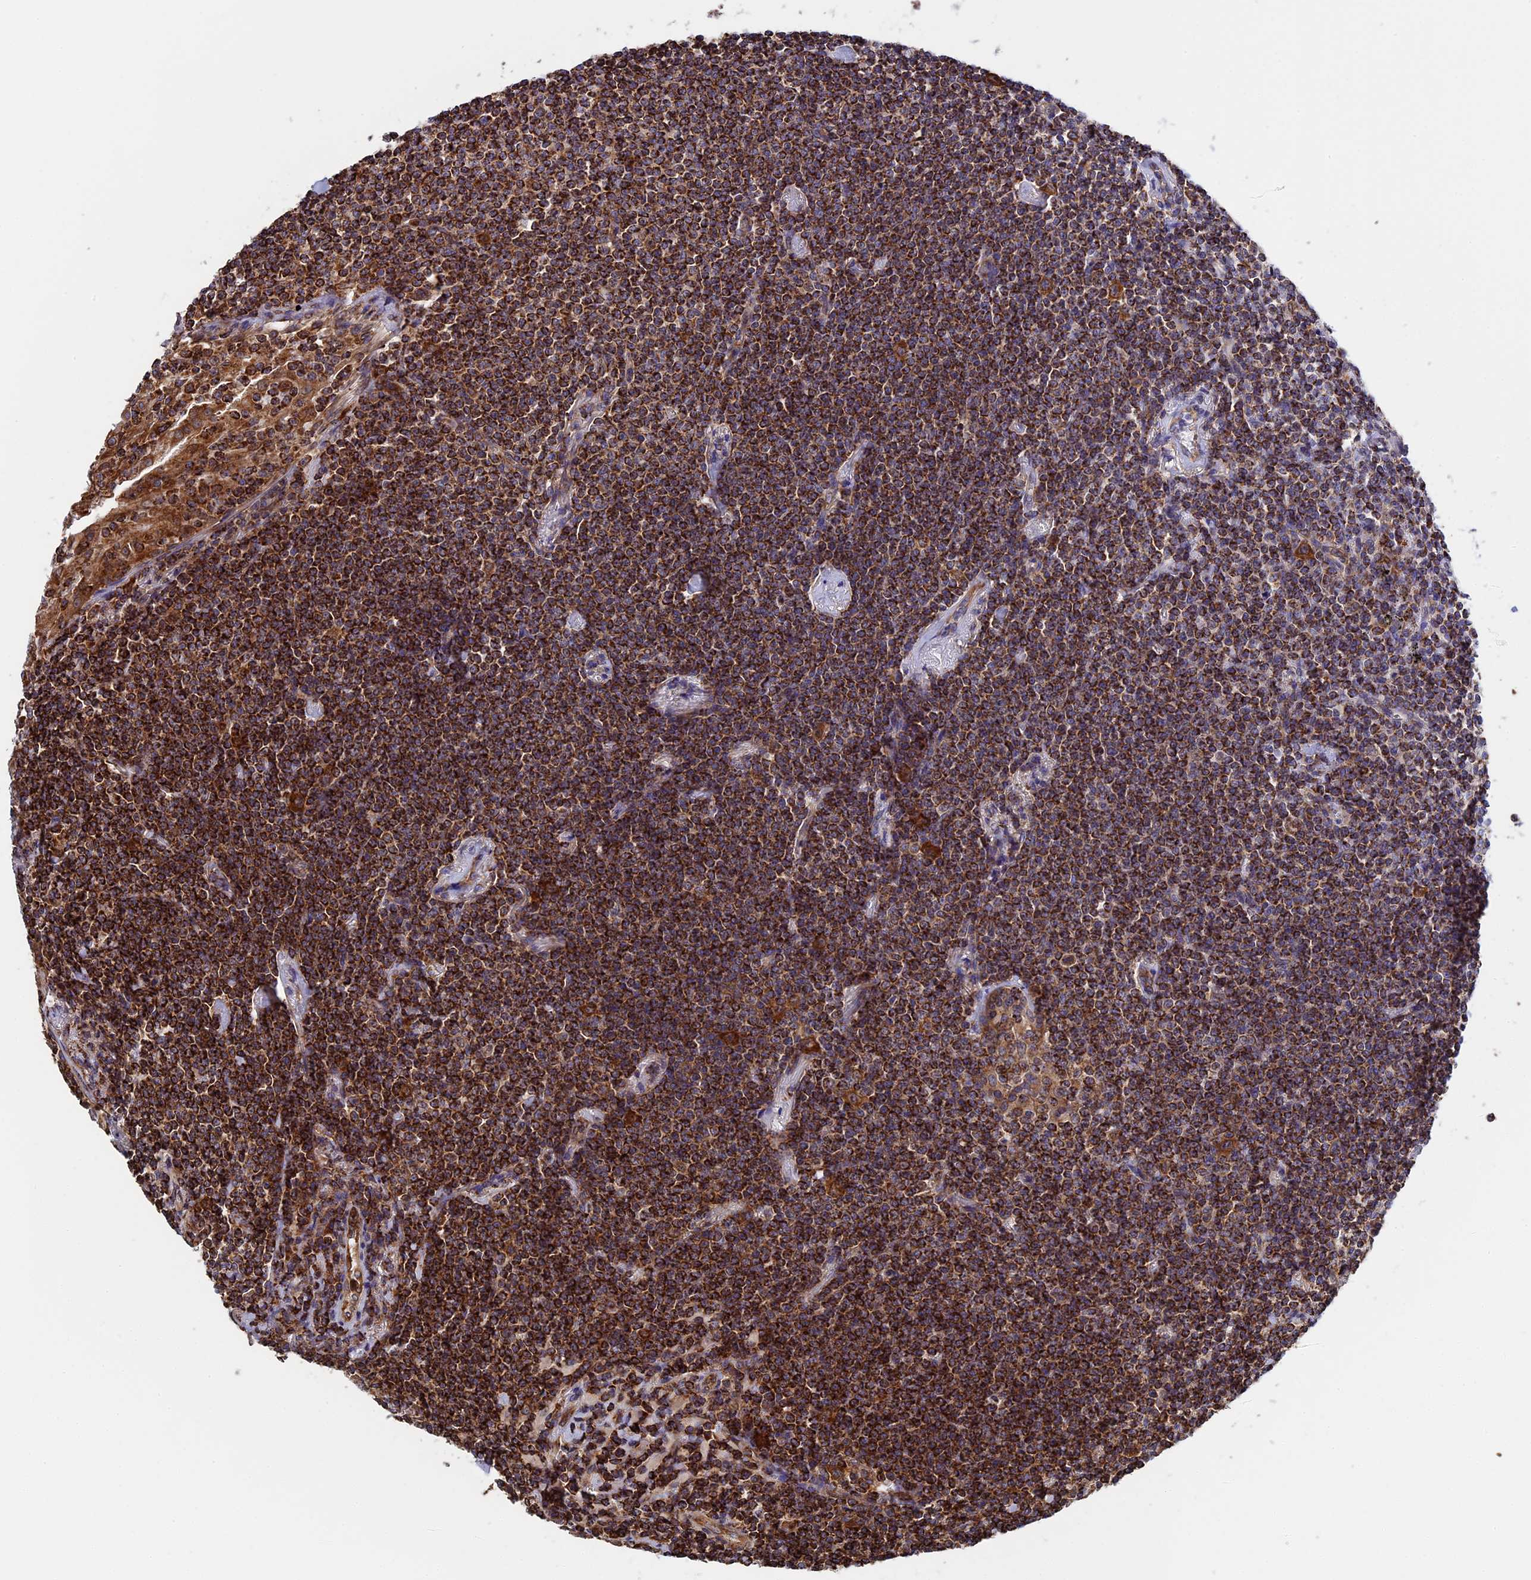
{"staining": {"intensity": "strong", "quantity": ">75%", "location": "cytoplasmic/membranous"}, "tissue": "lymphoma", "cell_type": "Tumor cells", "image_type": "cancer", "snomed": [{"axis": "morphology", "description": "Malignant lymphoma, non-Hodgkin's type, Low grade"}, {"axis": "topography", "description": "Lung"}], "caption": "Lymphoma stained with a protein marker displays strong staining in tumor cells.", "gene": "SLC9A5", "patient": {"sex": "female", "age": 71}}